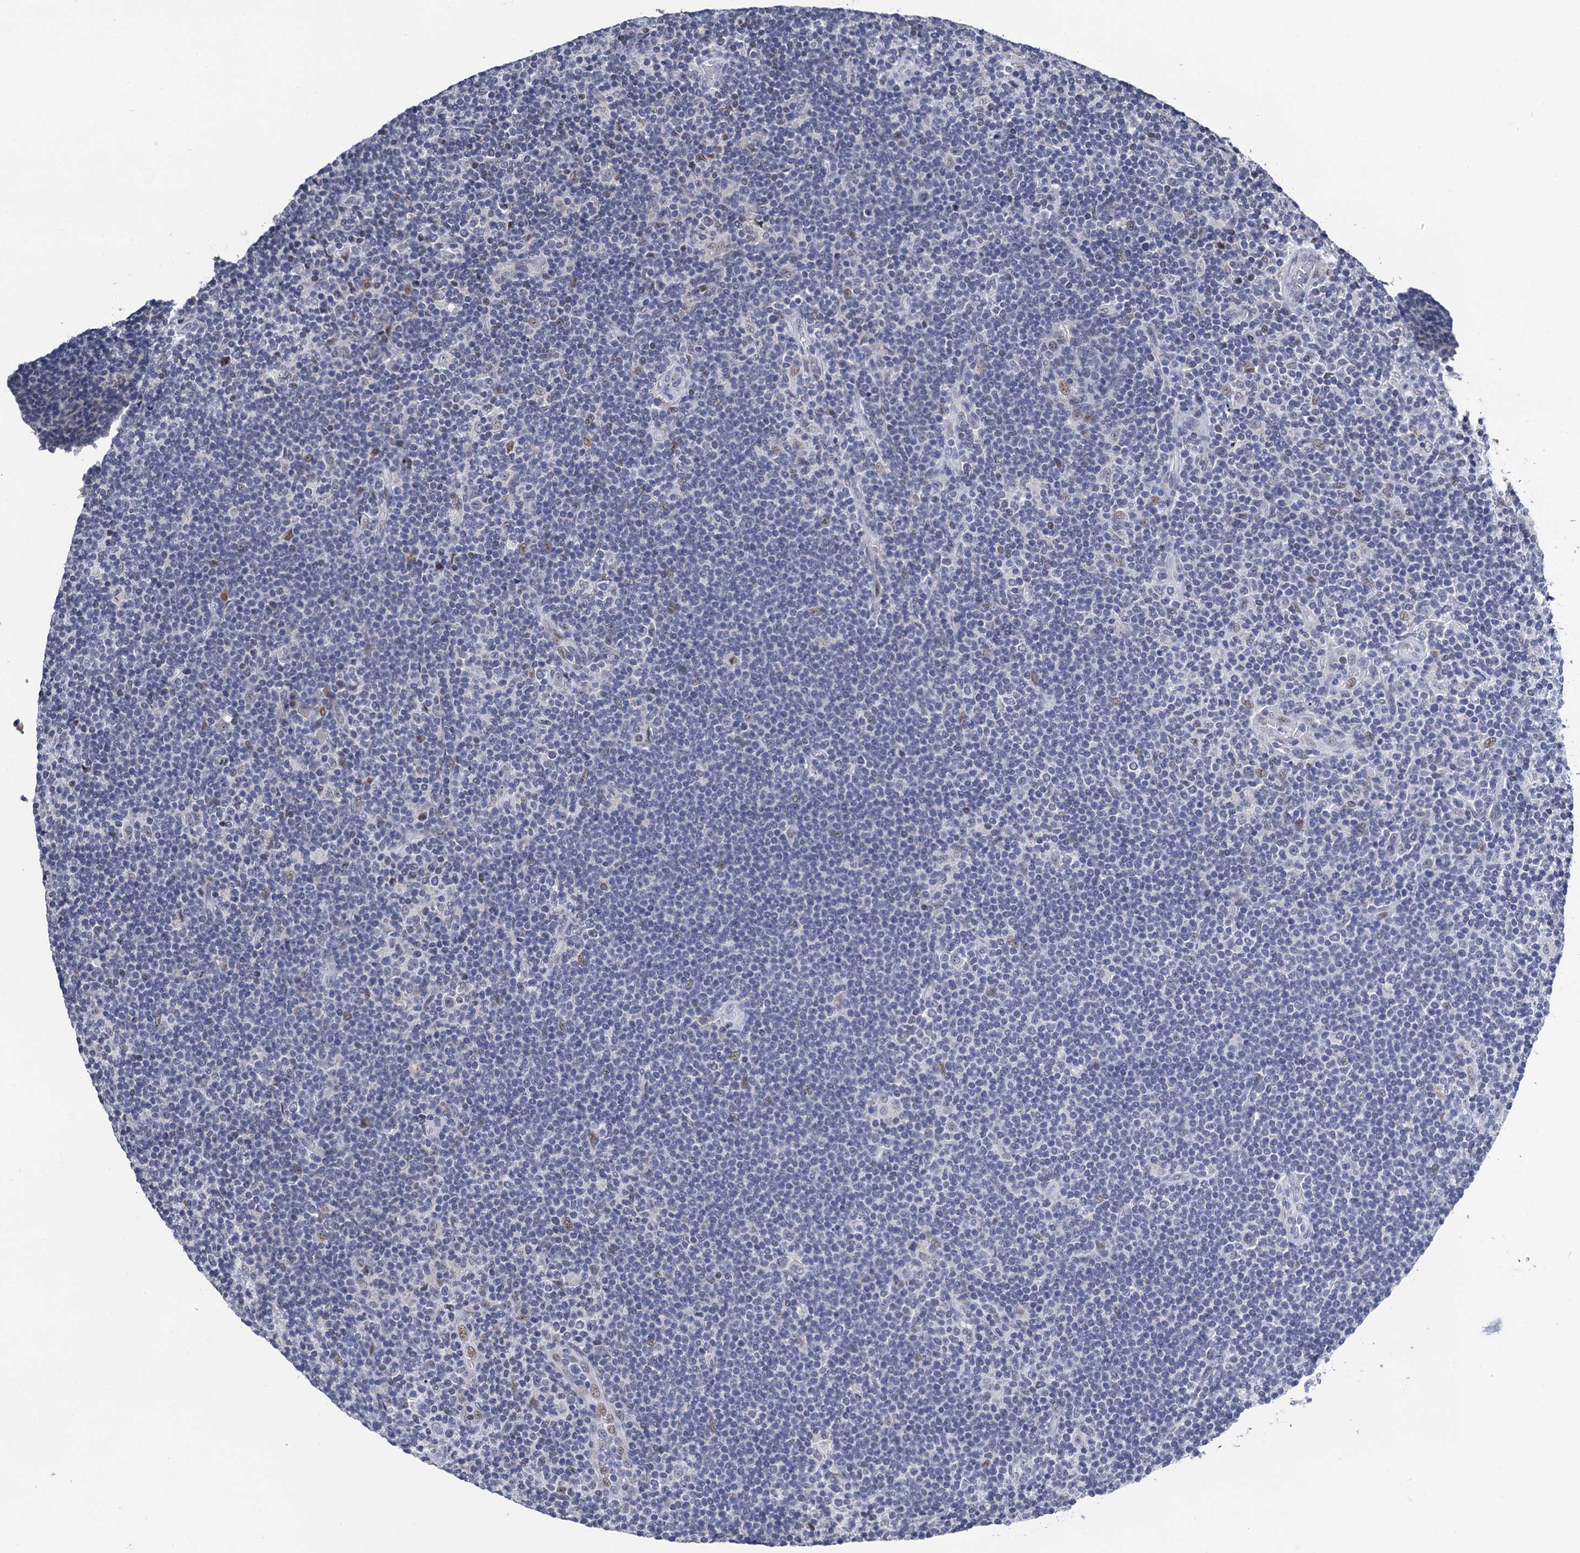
{"staining": {"intensity": "negative", "quantity": "none", "location": "none"}, "tissue": "lymphoma", "cell_type": "Tumor cells", "image_type": "cancer", "snomed": [{"axis": "morphology", "description": "Hodgkin's disease, NOS"}, {"axis": "topography", "description": "Lymph node"}], "caption": "The IHC image has no significant staining in tumor cells of Hodgkin's disease tissue.", "gene": "FAM222A", "patient": {"sex": "female", "age": 57}}